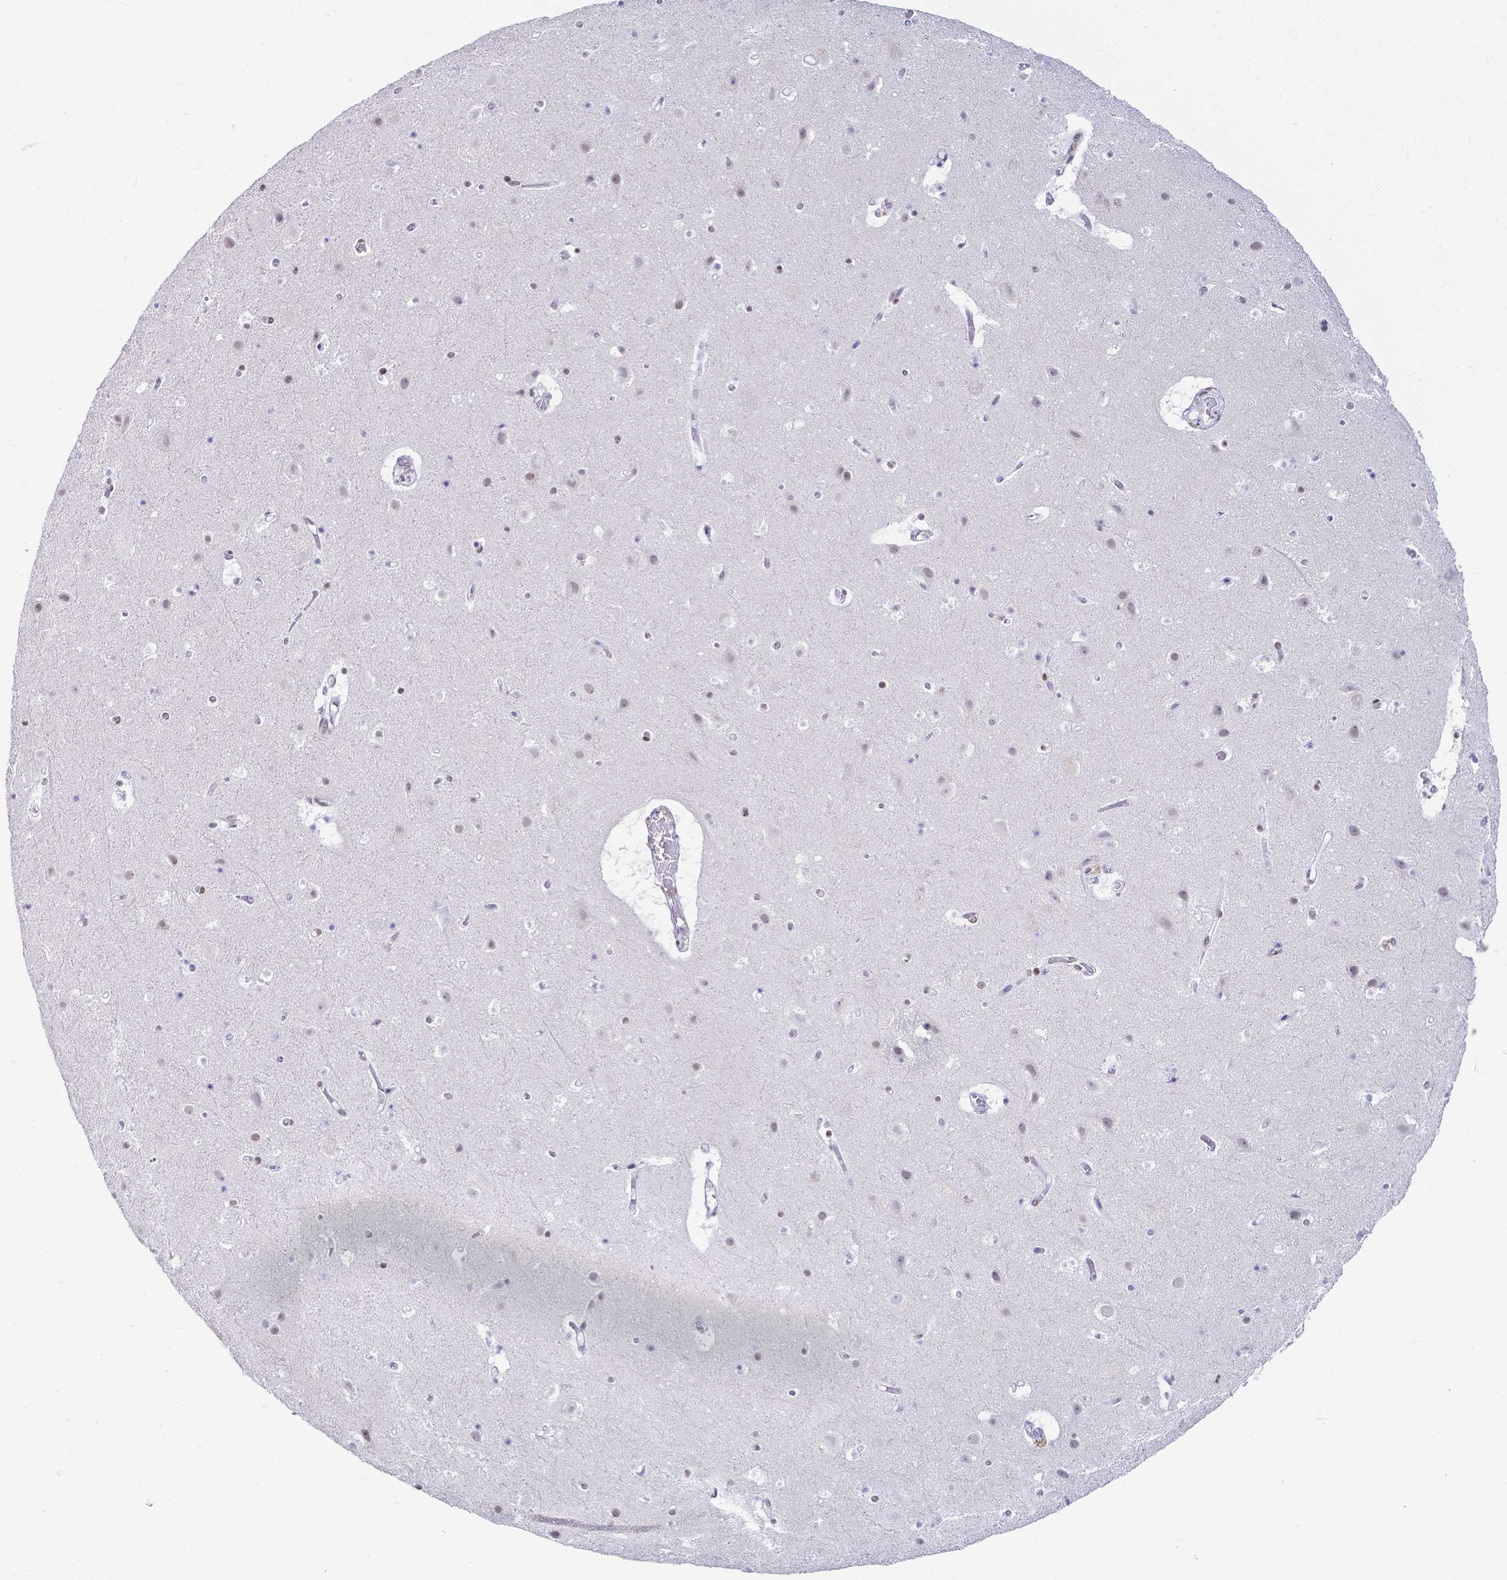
{"staining": {"intensity": "negative", "quantity": "none", "location": "none"}, "tissue": "cerebral cortex", "cell_type": "Endothelial cells", "image_type": "normal", "snomed": [{"axis": "morphology", "description": "Normal tissue, NOS"}, {"axis": "topography", "description": "Cerebral cortex"}], "caption": "Immunohistochemistry (IHC) image of benign human cerebral cortex stained for a protein (brown), which shows no staining in endothelial cells.", "gene": "FAM83G", "patient": {"sex": "female", "age": 42}}